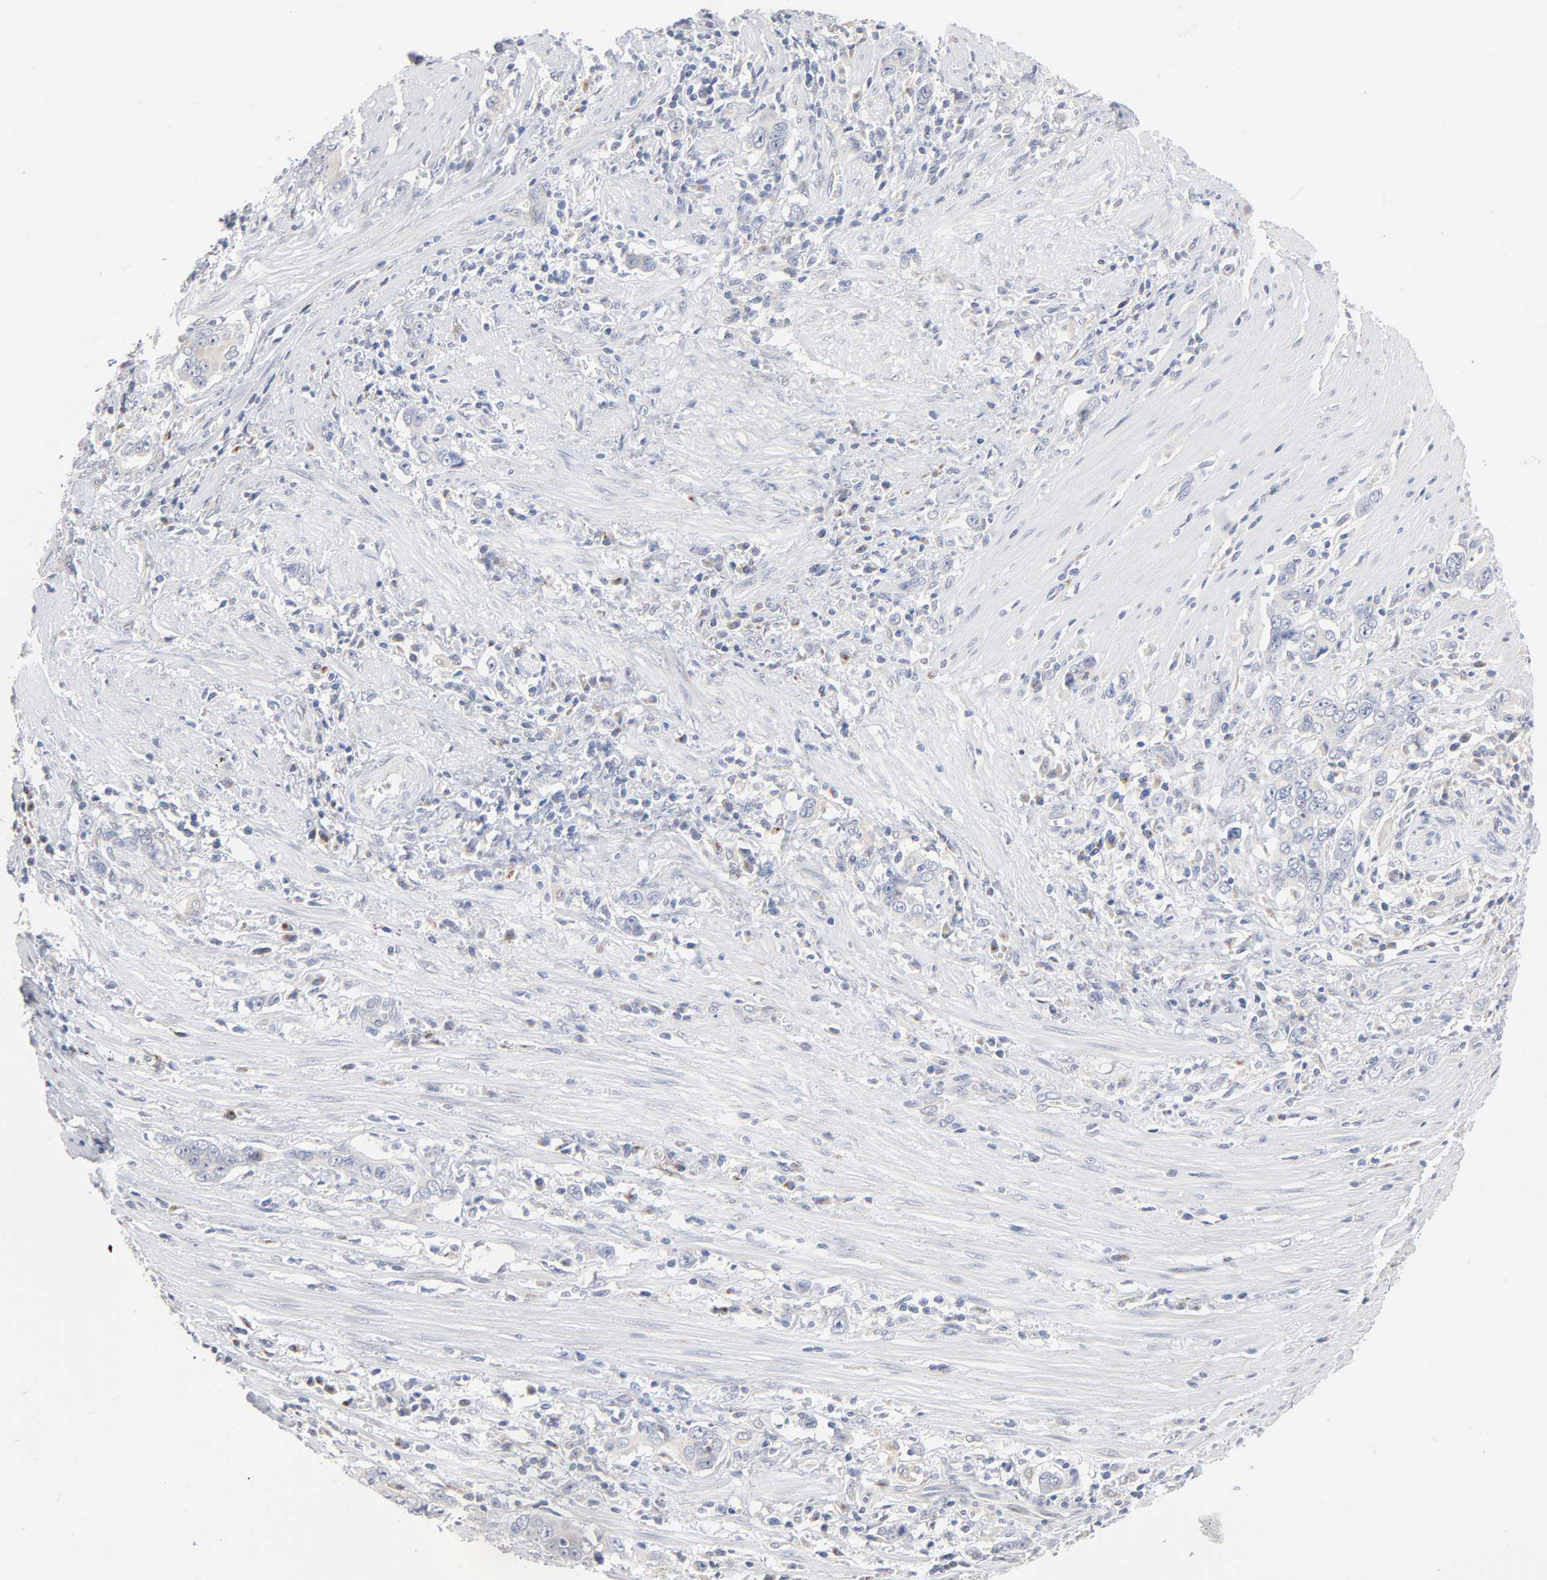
{"staining": {"intensity": "negative", "quantity": "none", "location": "none"}, "tissue": "stomach cancer", "cell_type": "Tumor cells", "image_type": "cancer", "snomed": [{"axis": "morphology", "description": "Adenocarcinoma, NOS"}, {"axis": "topography", "description": "Stomach, lower"}], "caption": "IHC micrograph of neoplastic tissue: human stomach adenocarcinoma stained with DAB reveals no significant protein staining in tumor cells.", "gene": "AK7", "patient": {"sex": "female", "age": 72}}